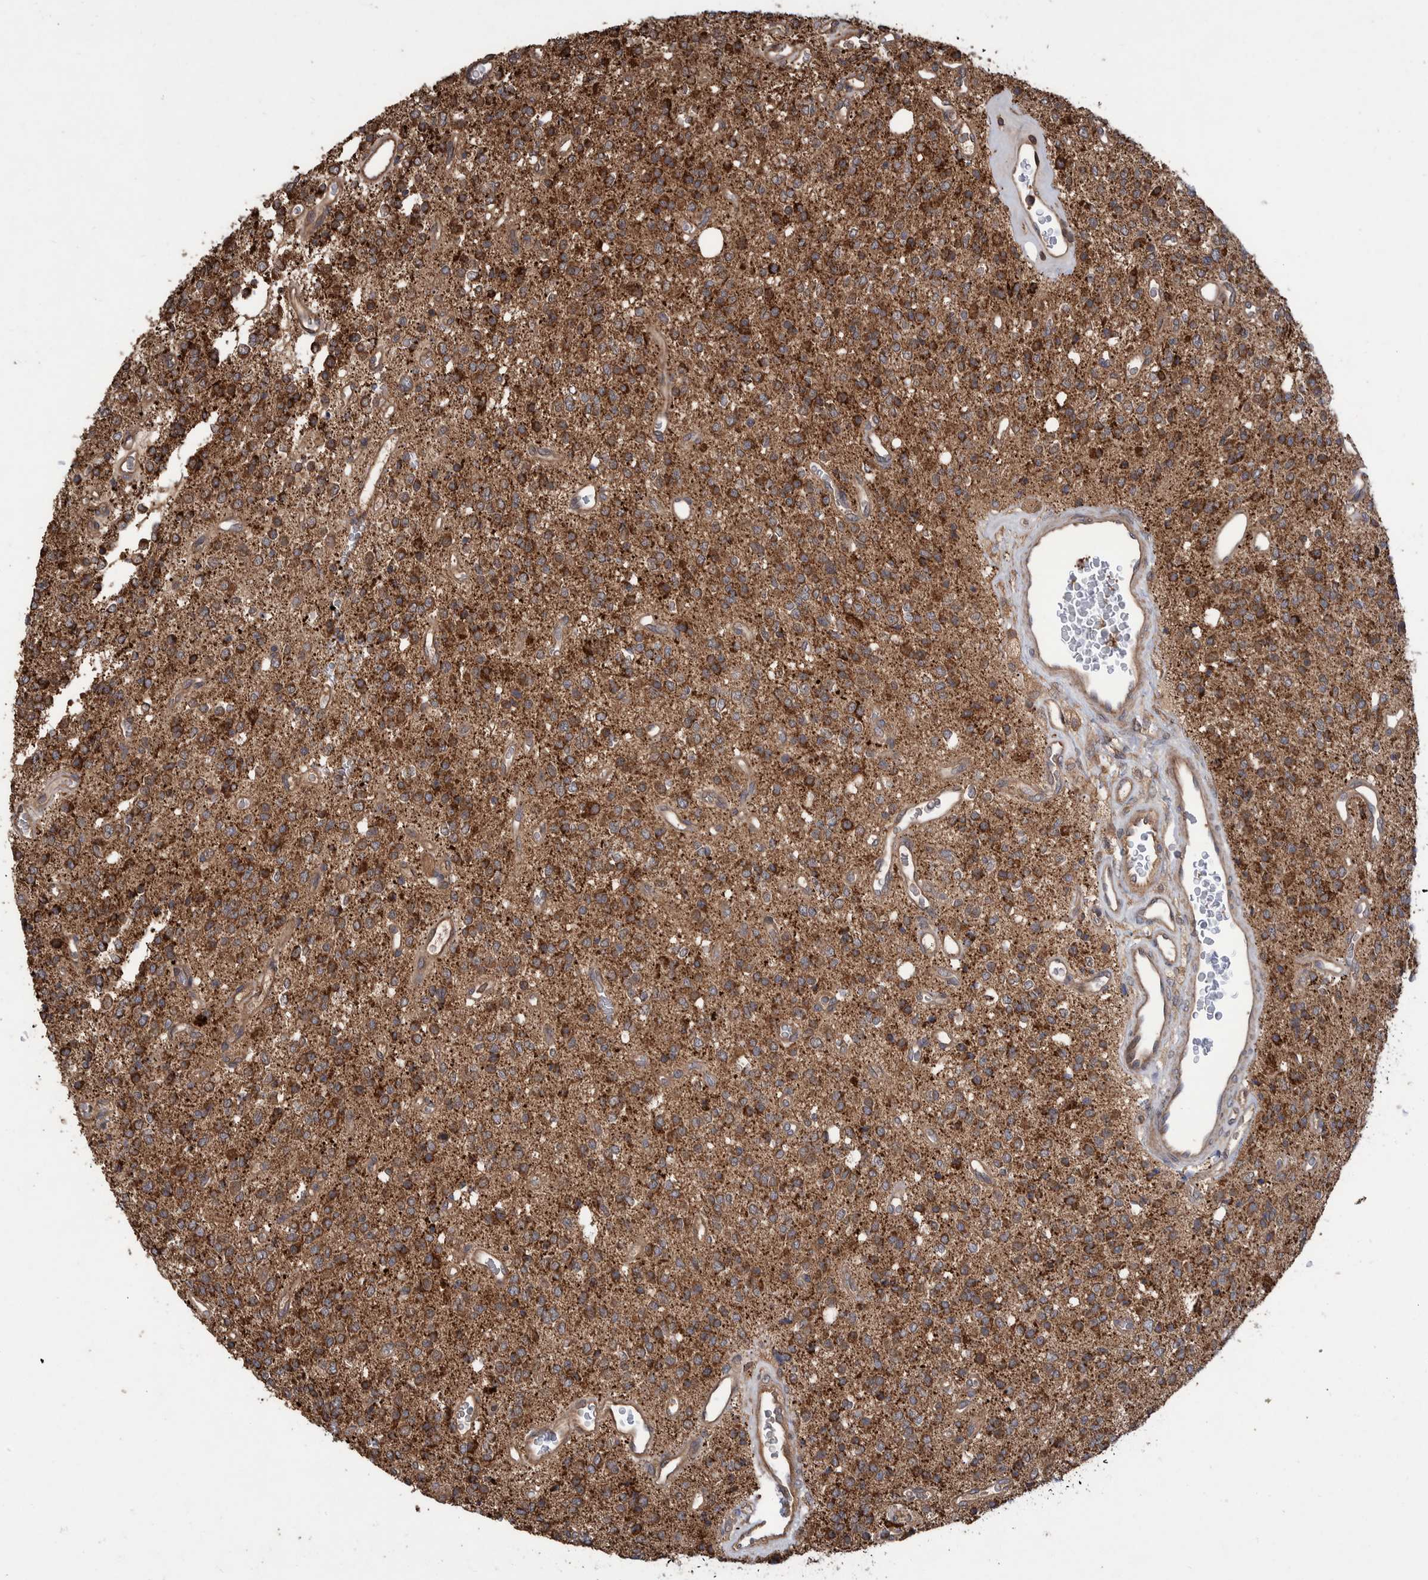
{"staining": {"intensity": "moderate", "quantity": ">75%", "location": "cytoplasmic/membranous"}, "tissue": "glioma", "cell_type": "Tumor cells", "image_type": "cancer", "snomed": [{"axis": "morphology", "description": "Glioma, malignant, High grade"}, {"axis": "topography", "description": "Brain"}], "caption": "IHC (DAB (3,3'-diaminobenzidine)) staining of malignant high-grade glioma reveals moderate cytoplasmic/membranous protein expression in about >75% of tumor cells.", "gene": "VBP1", "patient": {"sex": "male", "age": 34}}